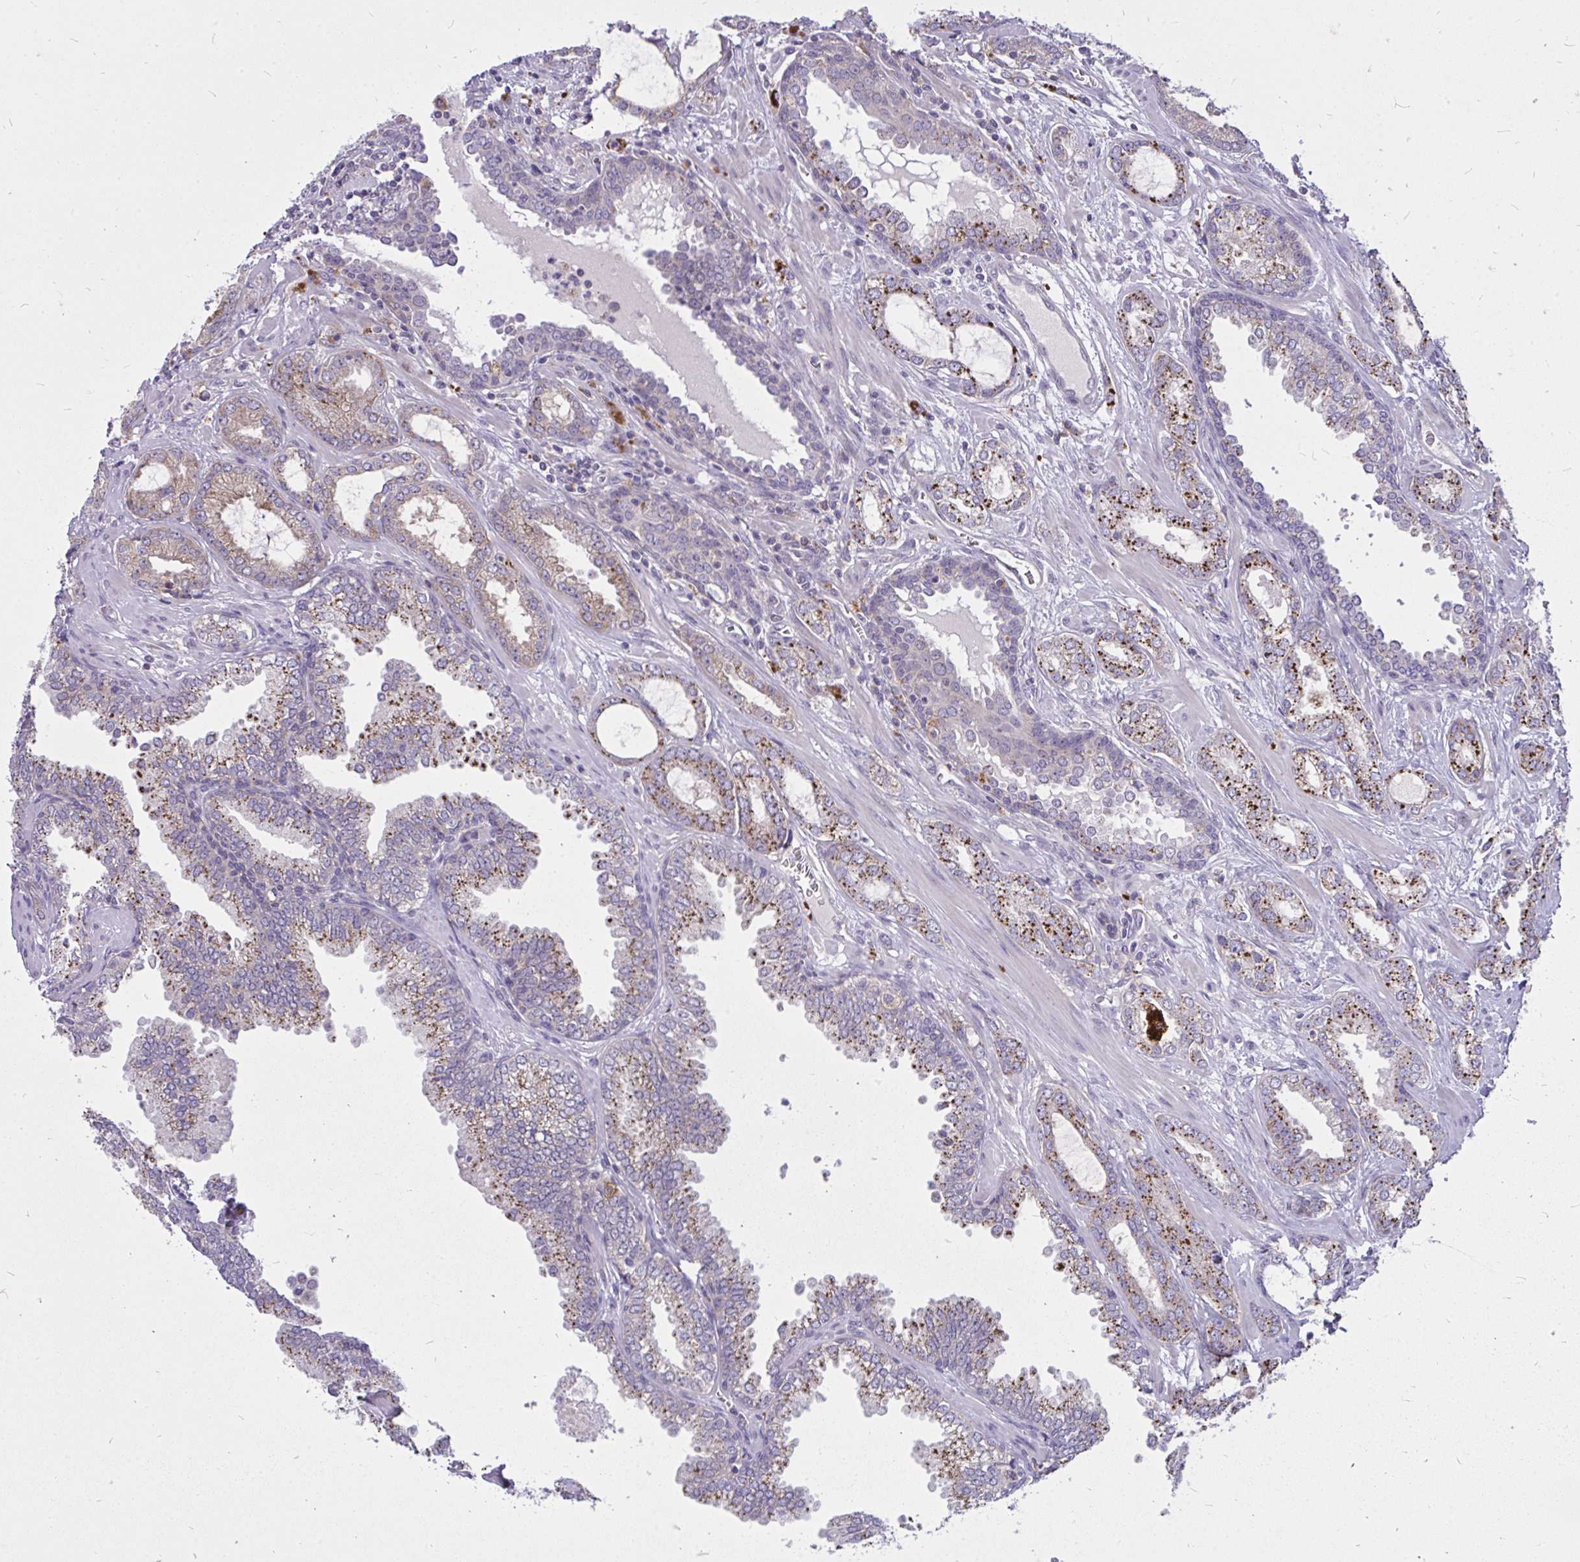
{"staining": {"intensity": "moderate", "quantity": "25%-75%", "location": "cytoplasmic/membranous"}, "tissue": "prostate cancer", "cell_type": "Tumor cells", "image_type": "cancer", "snomed": [{"axis": "morphology", "description": "Adenocarcinoma, Medium grade"}, {"axis": "topography", "description": "Prostate"}], "caption": "This photomicrograph shows immunohistochemistry (IHC) staining of human prostate cancer, with medium moderate cytoplasmic/membranous staining in approximately 25%-75% of tumor cells.", "gene": "ZSCAN25", "patient": {"sex": "male", "age": 57}}